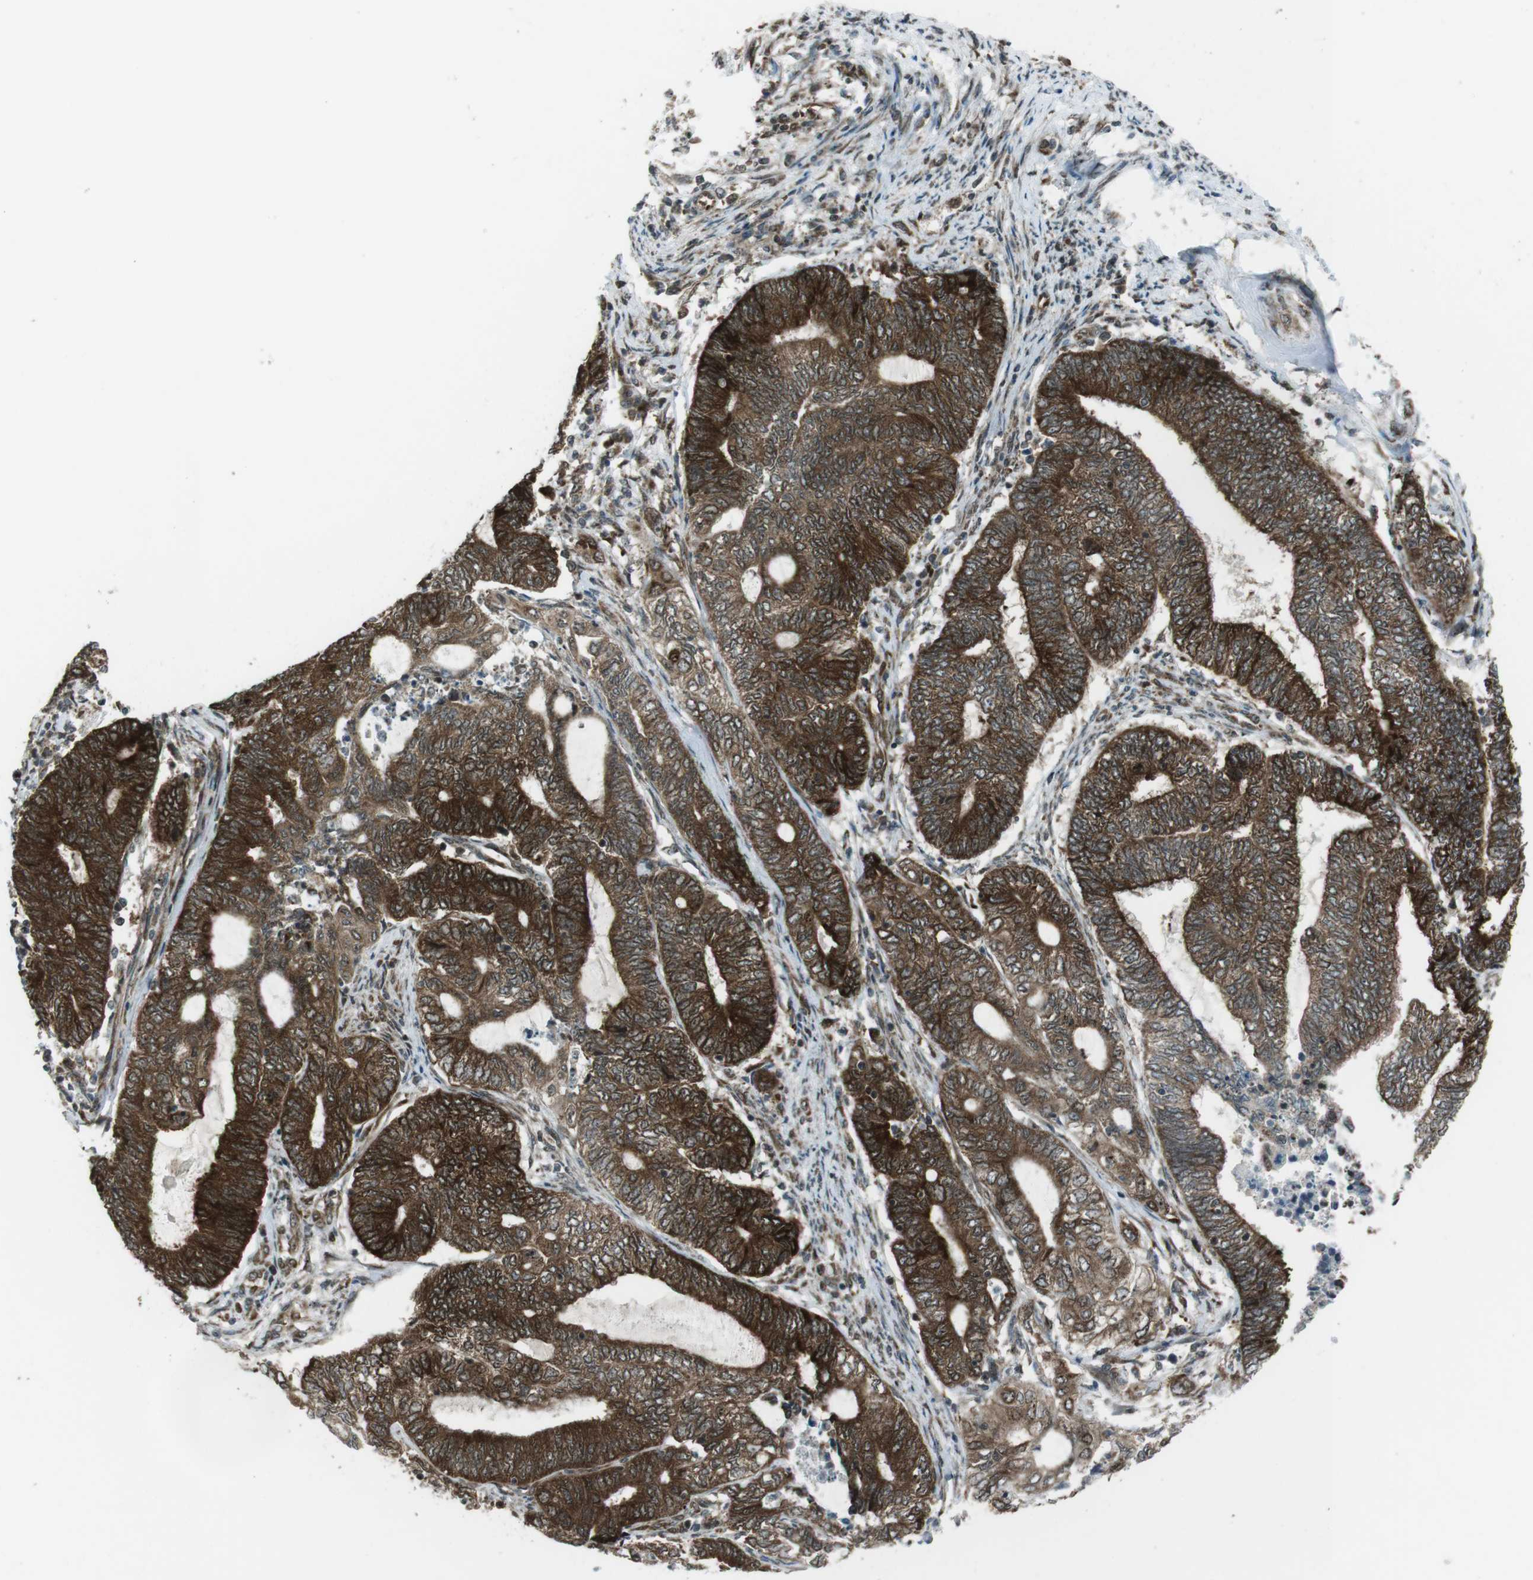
{"staining": {"intensity": "strong", "quantity": ">75%", "location": "cytoplasmic/membranous"}, "tissue": "endometrial cancer", "cell_type": "Tumor cells", "image_type": "cancer", "snomed": [{"axis": "morphology", "description": "Adenocarcinoma, NOS"}, {"axis": "topography", "description": "Uterus"}, {"axis": "topography", "description": "Endometrium"}], "caption": "An immunohistochemistry (IHC) photomicrograph of neoplastic tissue is shown. Protein staining in brown highlights strong cytoplasmic/membranous positivity in endometrial cancer (adenocarcinoma) within tumor cells. The staining was performed using DAB (3,3'-diaminobenzidine), with brown indicating positive protein expression. Nuclei are stained blue with hematoxylin.", "gene": "CSNK1D", "patient": {"sex": "female", "age": 70}}